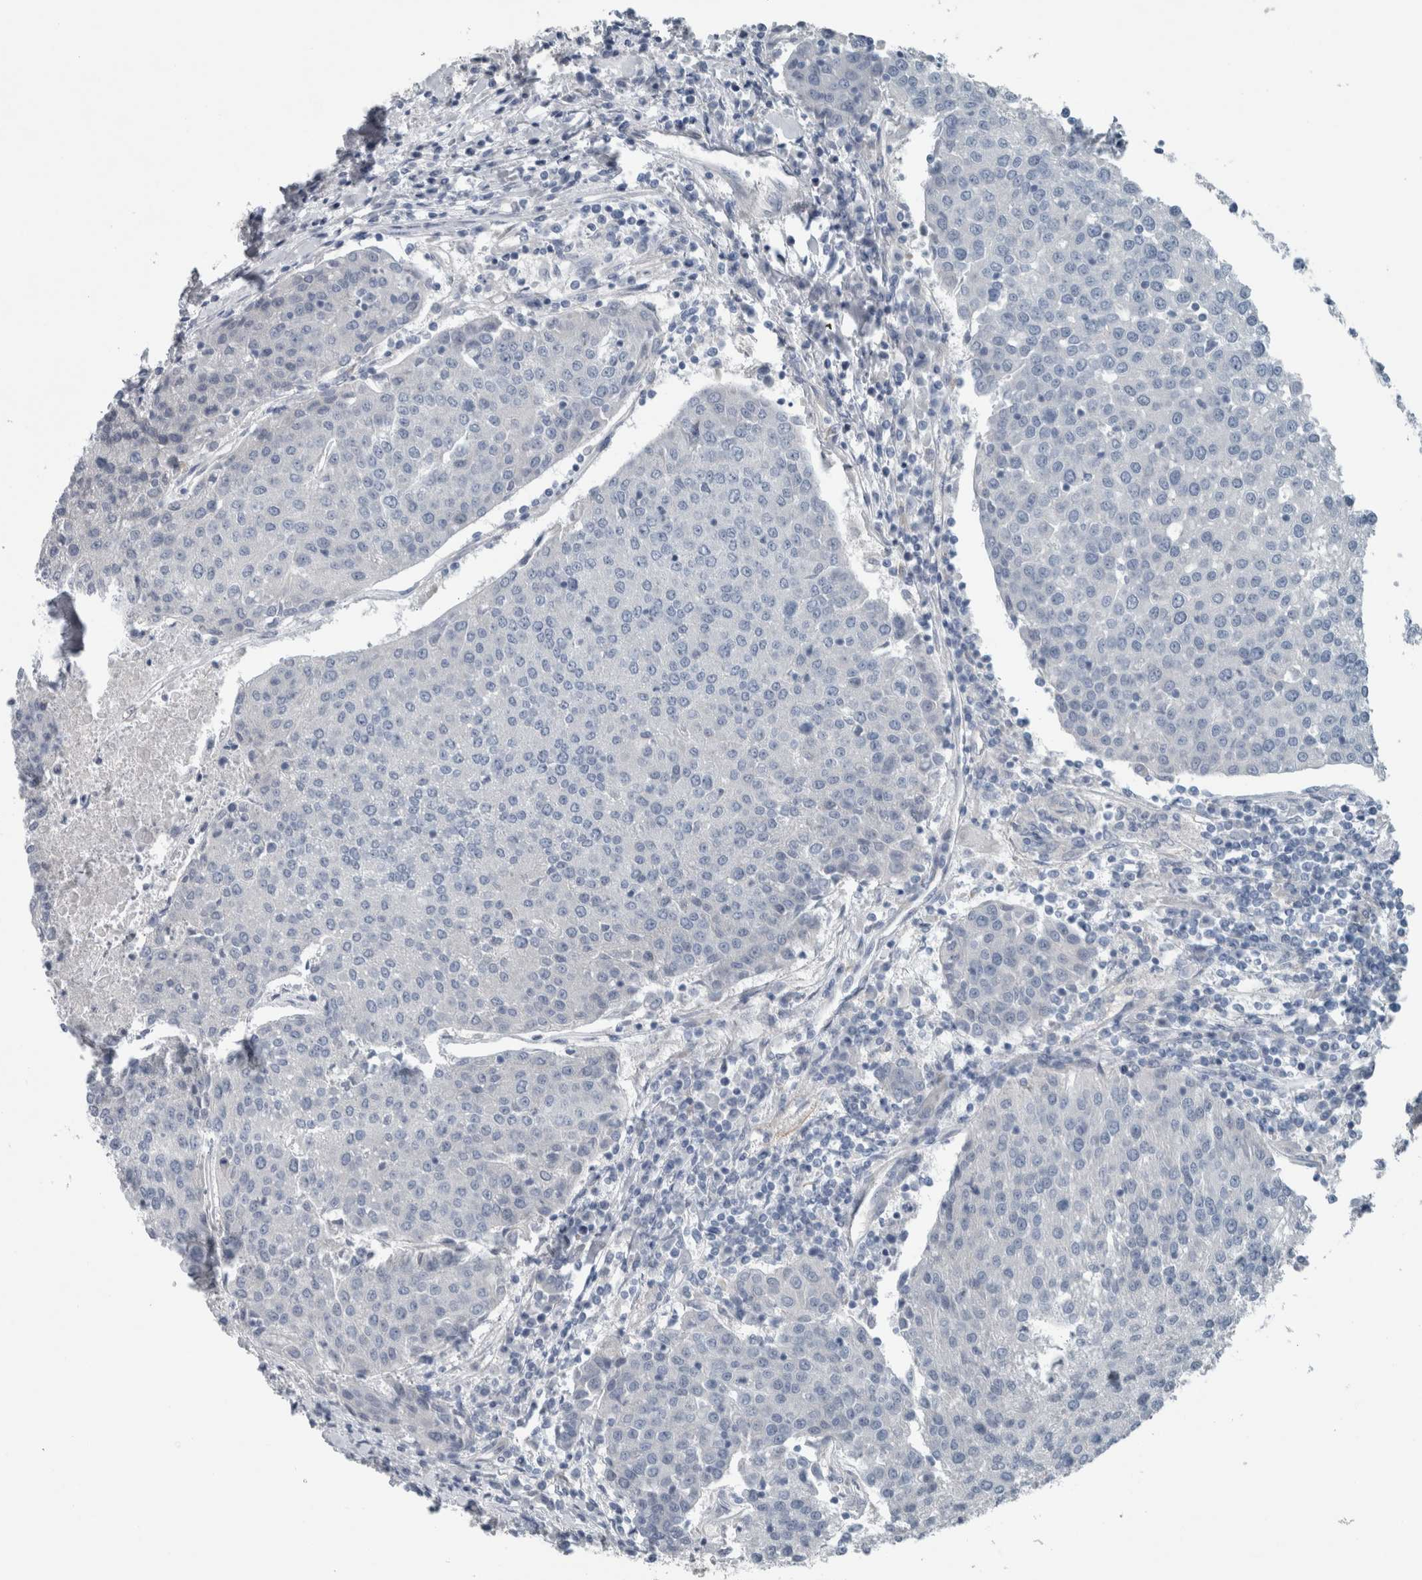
{"staining": {"intensity": "negative", "quantity": "none", "location": "none"}, "tissue": "urothelial cancer", "cell_type": "Tumor cells", "image_type": "cancer", "snomed": [{"axis": "morphology", "description": "Urothelial carcinoma, High grade"}, {"axis": "topography", "description": "Urinary bladder"}], "caption": "This is a photomicrograph of immunohistochemistry staining of urothelial carcinoma (high-grade), which shows no staining in tumor cells.", "gene": "SH3GL2", "patient": {"sex": "female", "age": 85}}